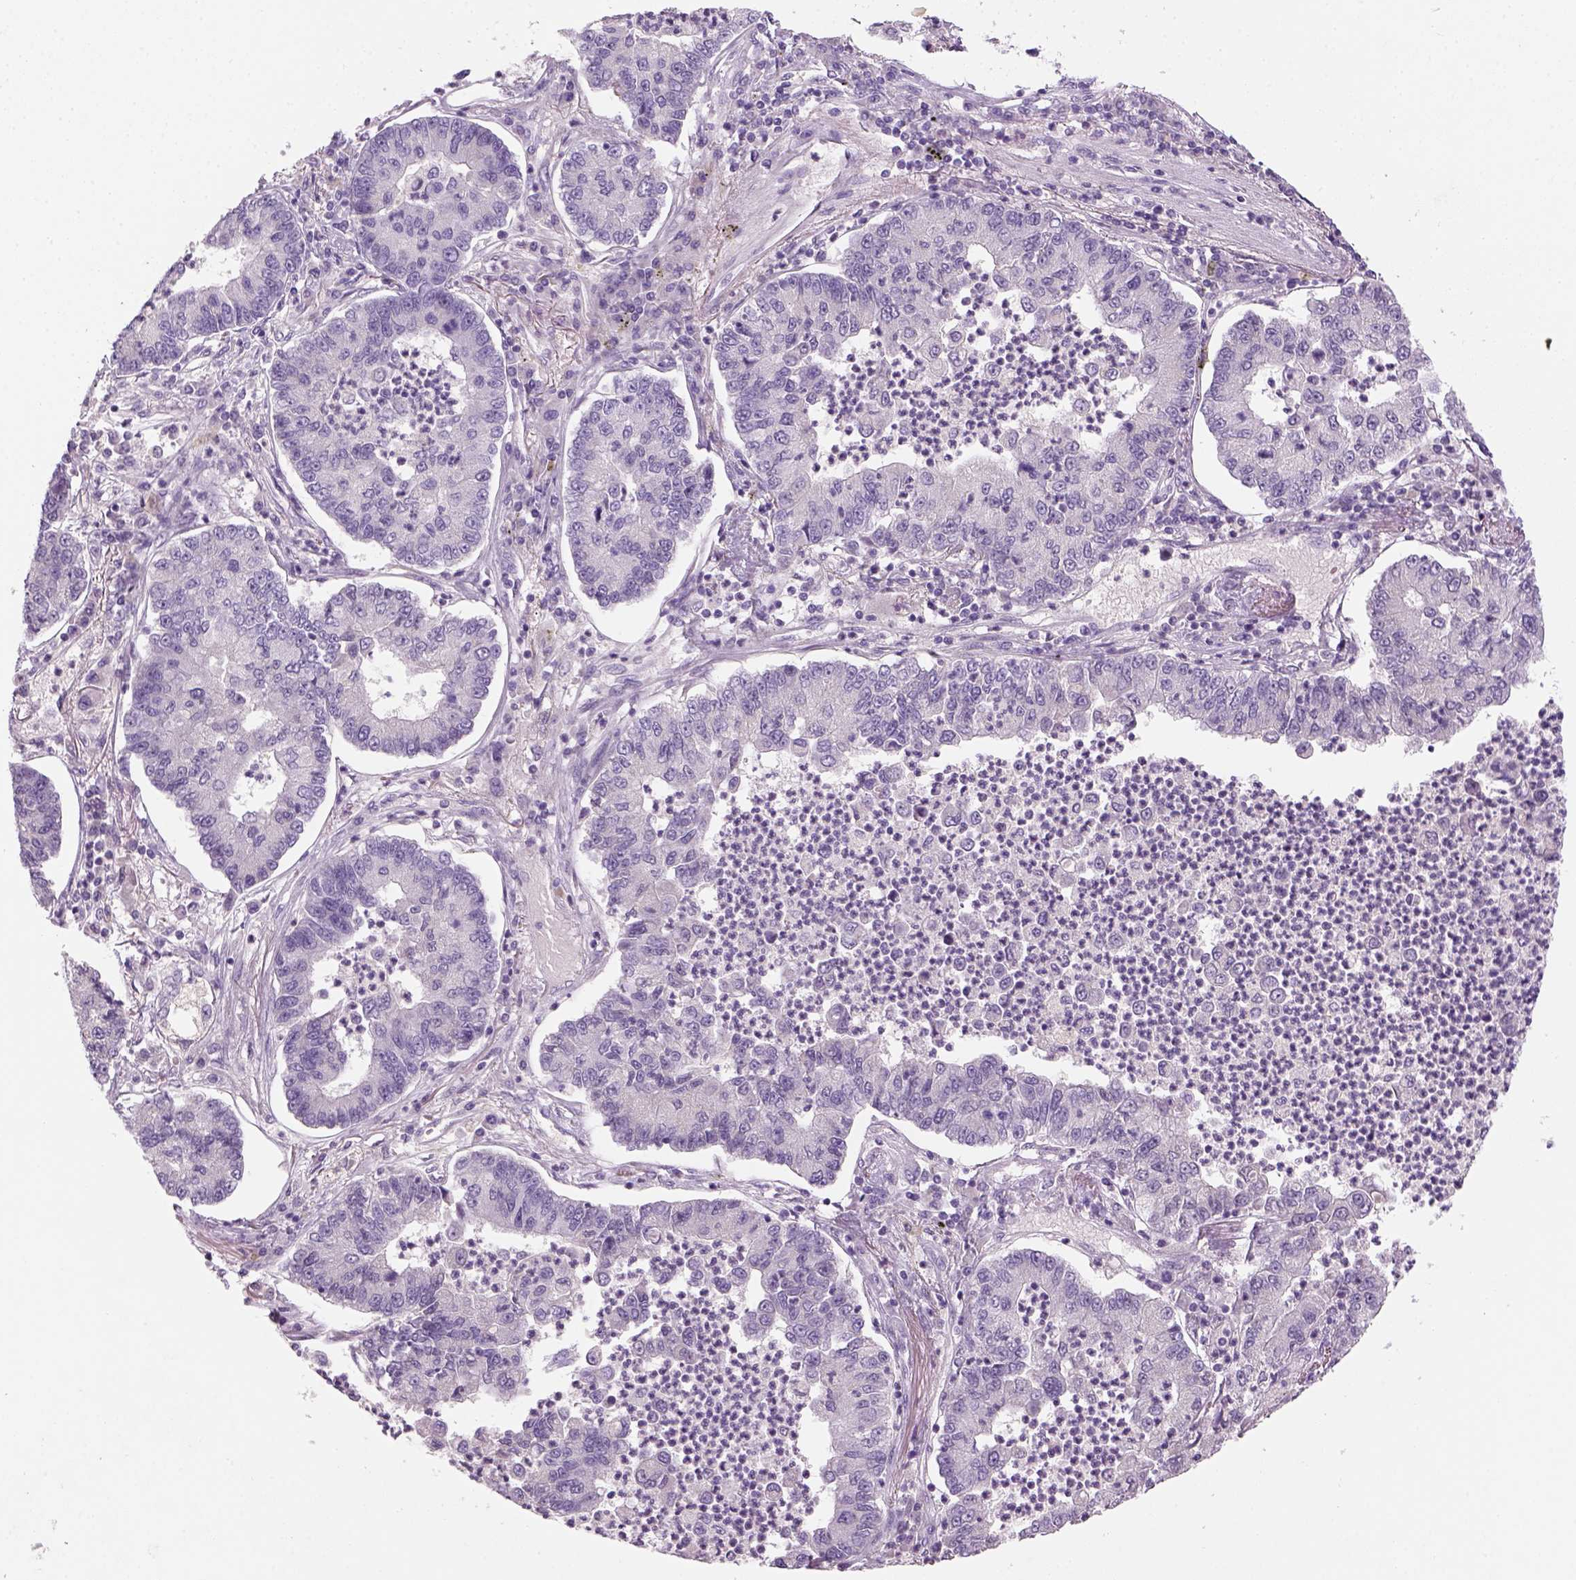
{"staining": {"intensity": "negative", "quantity": "none", "location": "none"}, "tissue": "lung cancer", "cell_type": "Tumor cells", "image_type": "cancer", "snomed": [{"axis": "morphology", "description": "Adenocarcinoma, NOS"}, {"axis": "topography", "description": "Lung"}], "caption": "This image is of lung cancer stained with immunohistochemistry to label a protein in brown with the nuclei are counter-stained blue. There is no expression in tumor cells.", "gene": "GFI1B", "patient": {"sex": "female", "age": 57}}